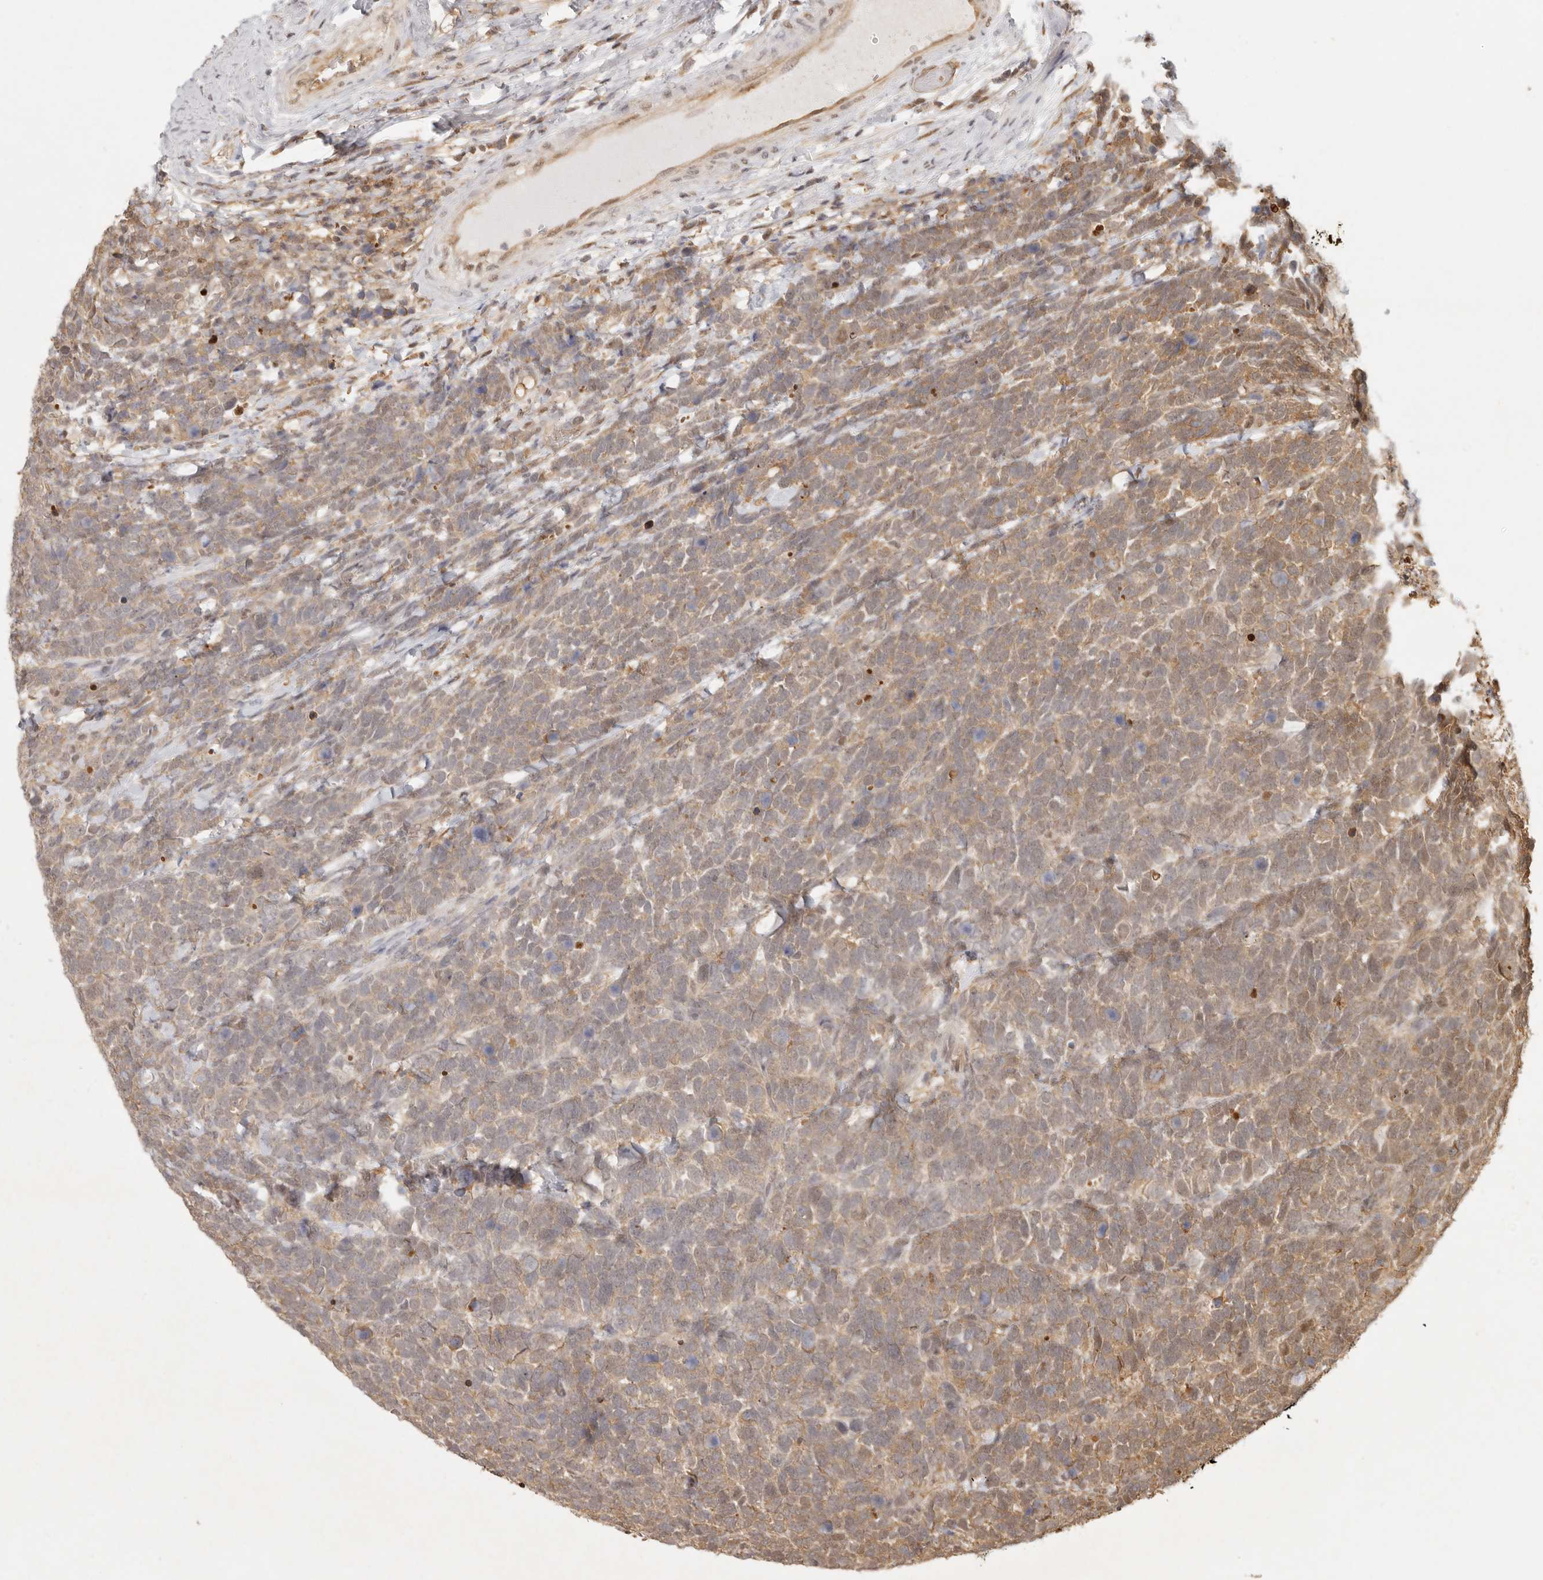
{"staining": {"intensity": "weak", "quantity": "25%-75%", "location": "cytoplasmic/membranous"}, "tissue": "urothelial cancer", "cell_type": "Tumor cells", "image_type": "cancer", "snomed": [{"axis": "morphology", "description": "Urothelial carcinoma, High grade"}, {"axis": "topography", "description": "Urinary bladder"}], "caption": "Tumor cells exhibit low levels of weak cytoplasmic/membranous staining in approximately 25%-75% of cells in human urothelial cancer.", "gene": "PSMA5", "patient": {"sex": "female", "age": 82}}